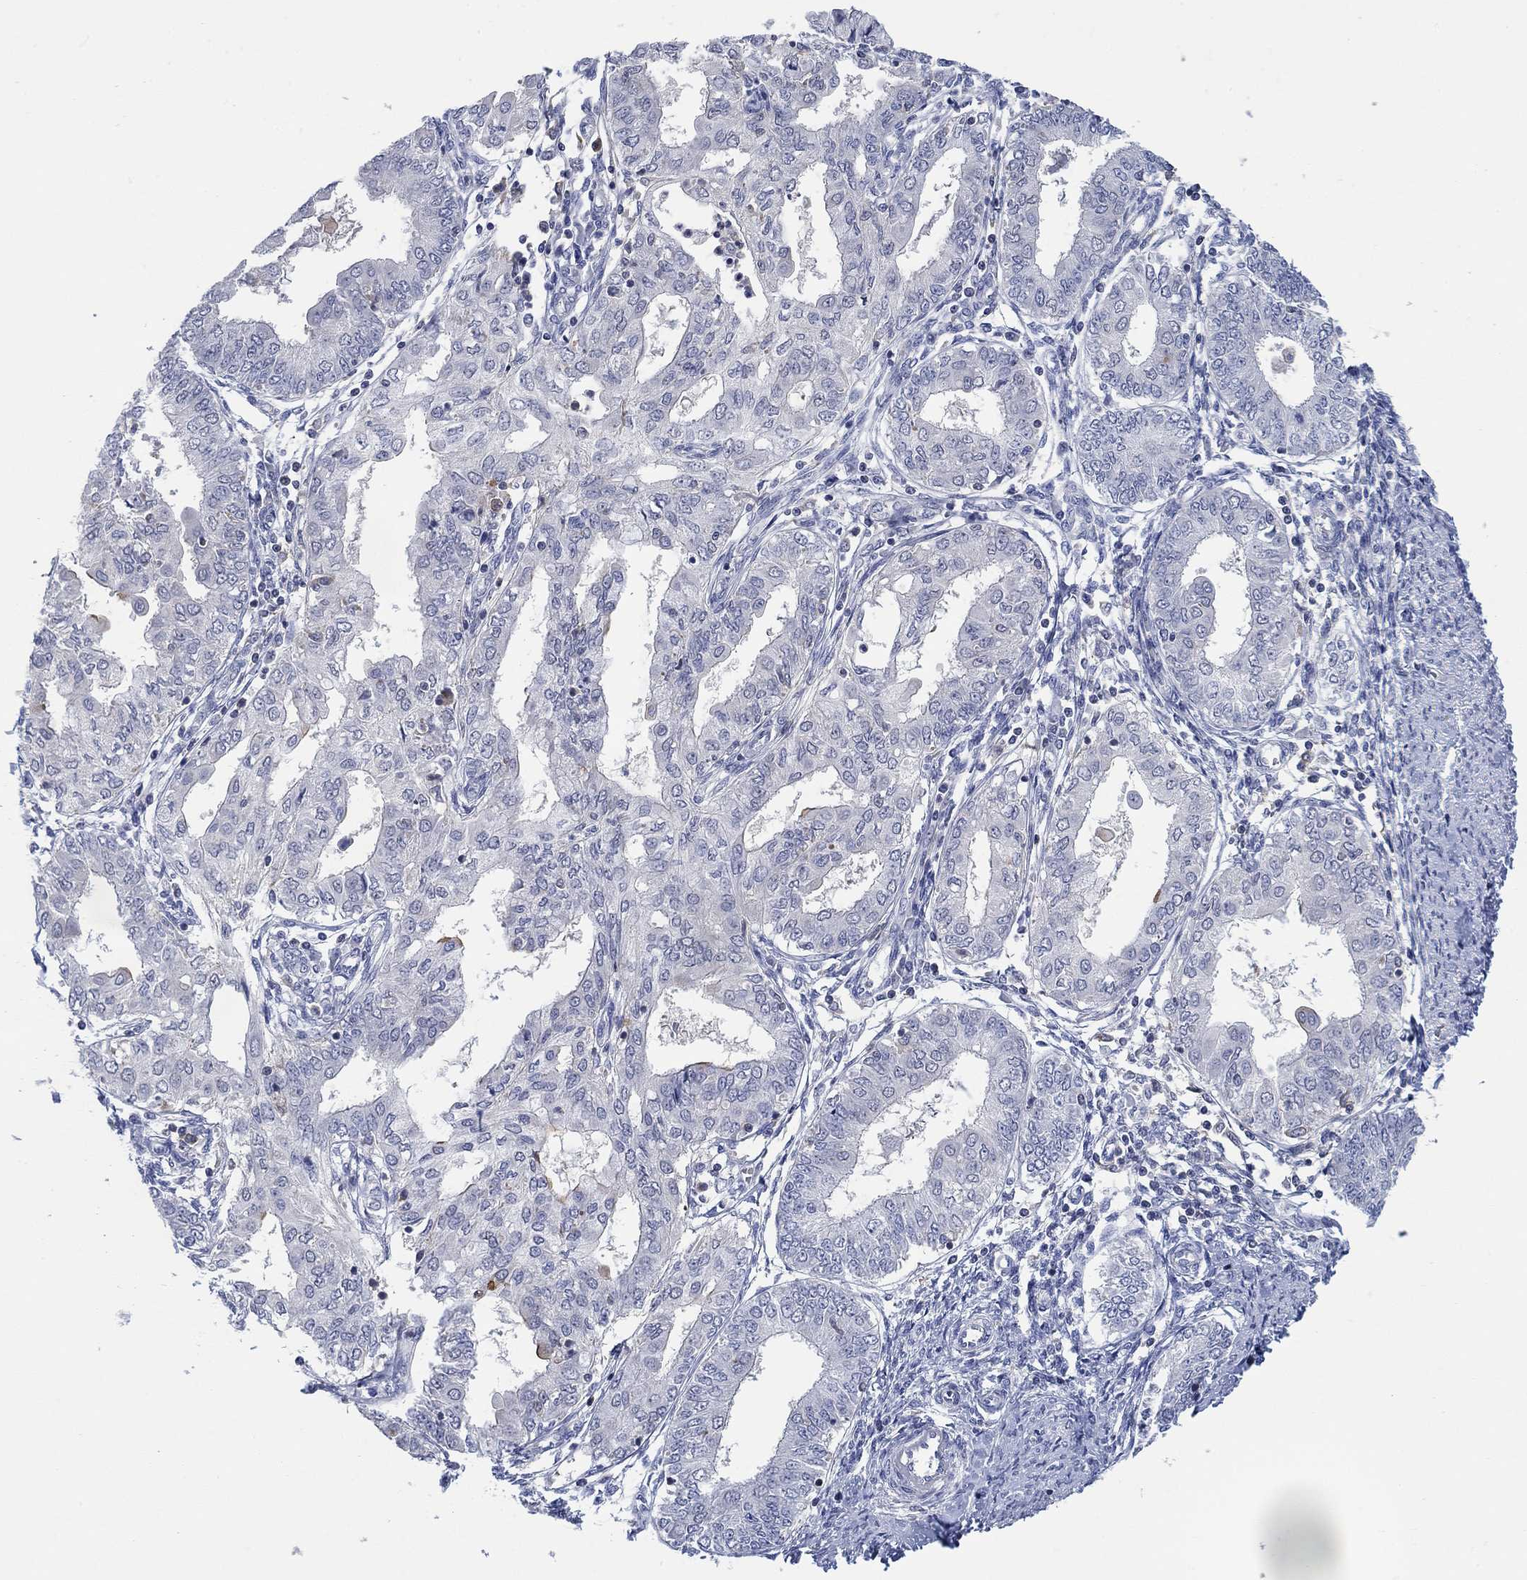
{"staining": {"intensity": "negative", "quantity": "none", "location": "none"}, "tissue": "endometrial cancer", "cell_type": "Tumor cells", "image_type": "cancer", "snomed": [{"axis": "morphology", "description": "Adenocarcinoma, NOS"}, {"axis": "topography", "description": "Endometrium"}], "caption": "An image of human adenocarcinoma (endometrial) is negative for staining in tumor cells.", "gene": "FER1L6", "patient": {"sex": "female", "age": 68}}